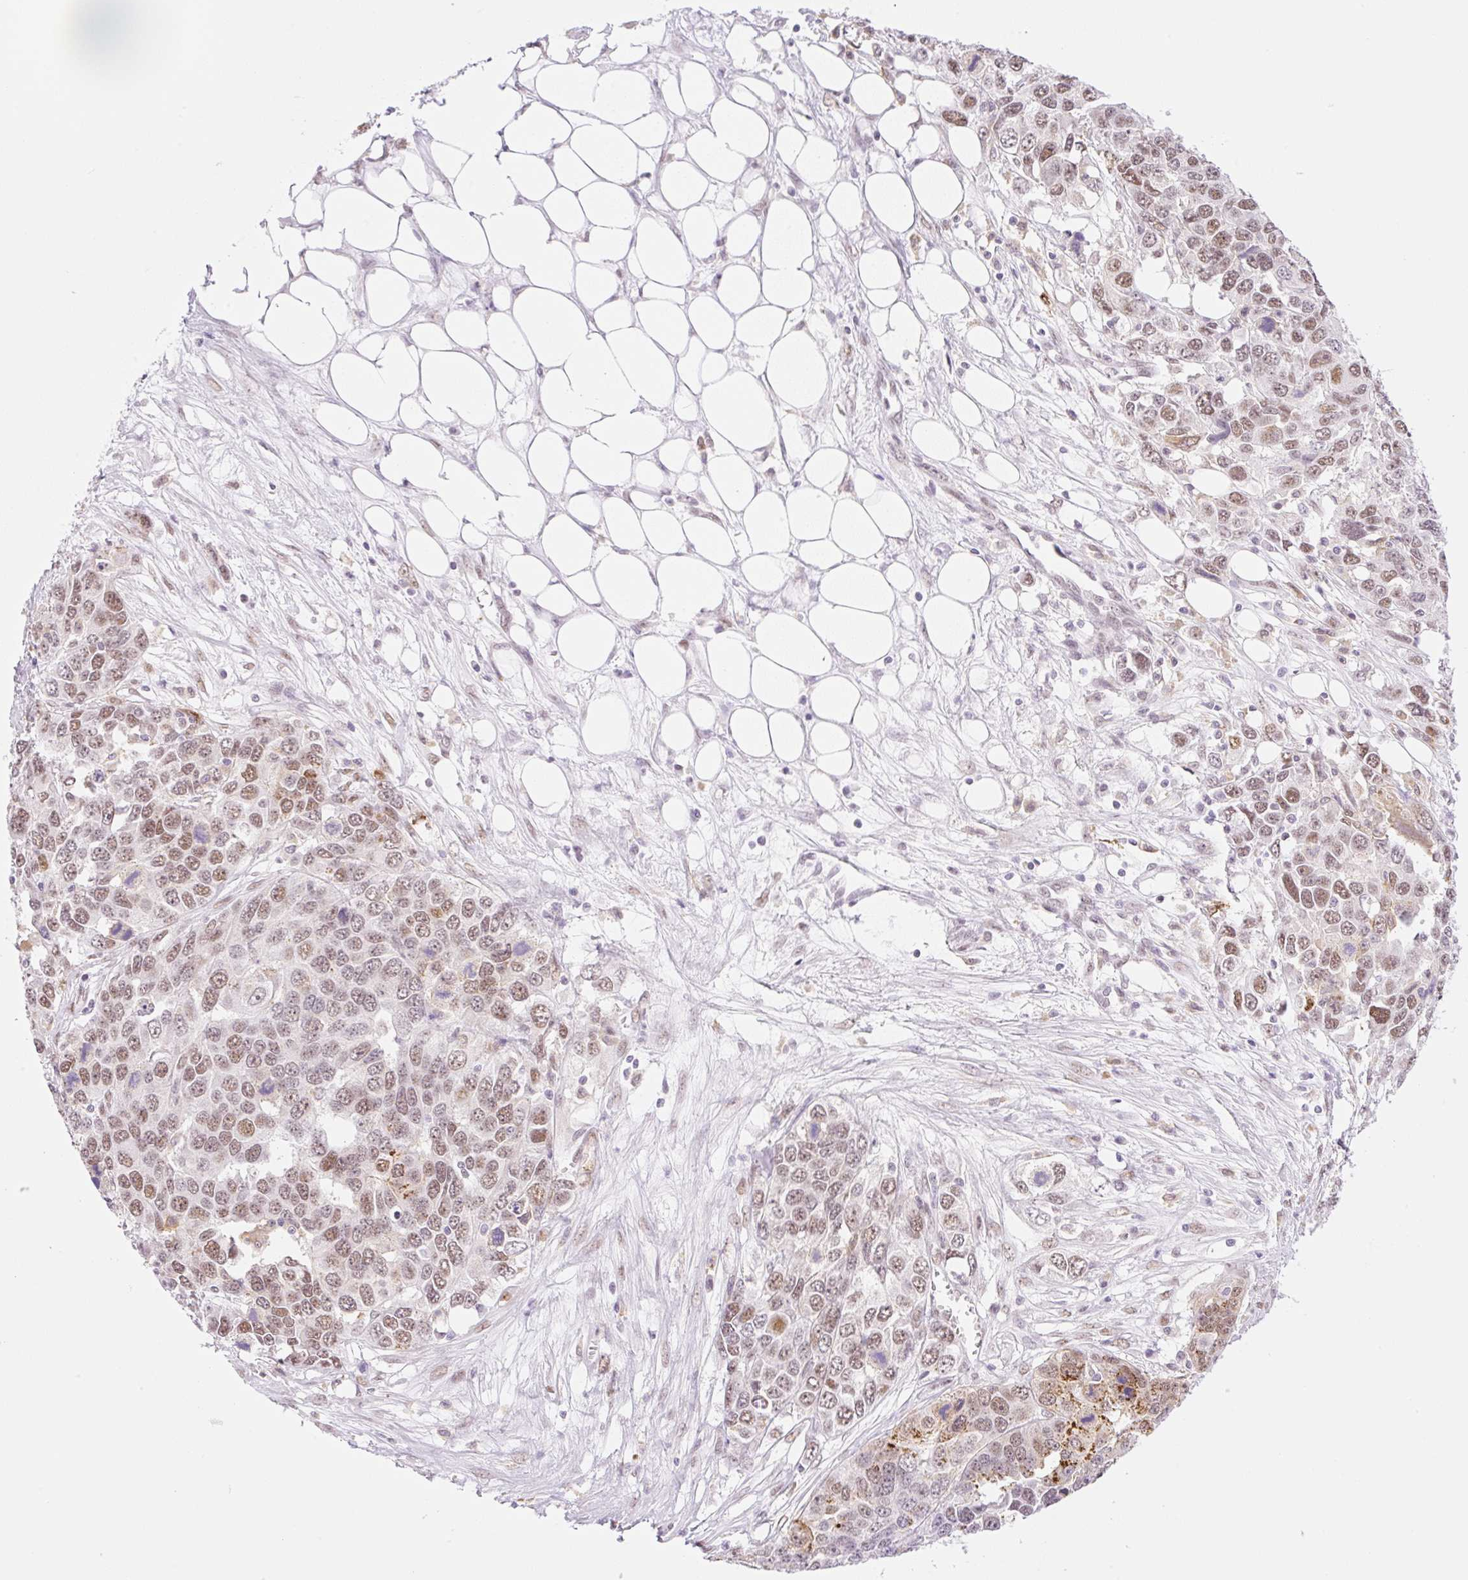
{"staining": {"intensity": "moderate", "quantity": ">75%", "location": "nuclear"}, "tissue": "ovarian cancer", "cell_type": "Tumor cells", "image_type": "cancer", "snomed": [{"axis": "morphology", "description": "Cystadenocarcinoma, serous, NOS"}, {"axis": "topography", "description": "Ovary"}], "caption": "This histopathology image demonstrates serous cystadenocarcinoma (ovarian) stained with immunohistochemistry to label a protein in brown. The nuclear of tumor cells show moderate positivity for the protein. Nuclei are counter-stained blue.", "gene": "PALM3", "patient": {"sex": "female", "age": 76}}